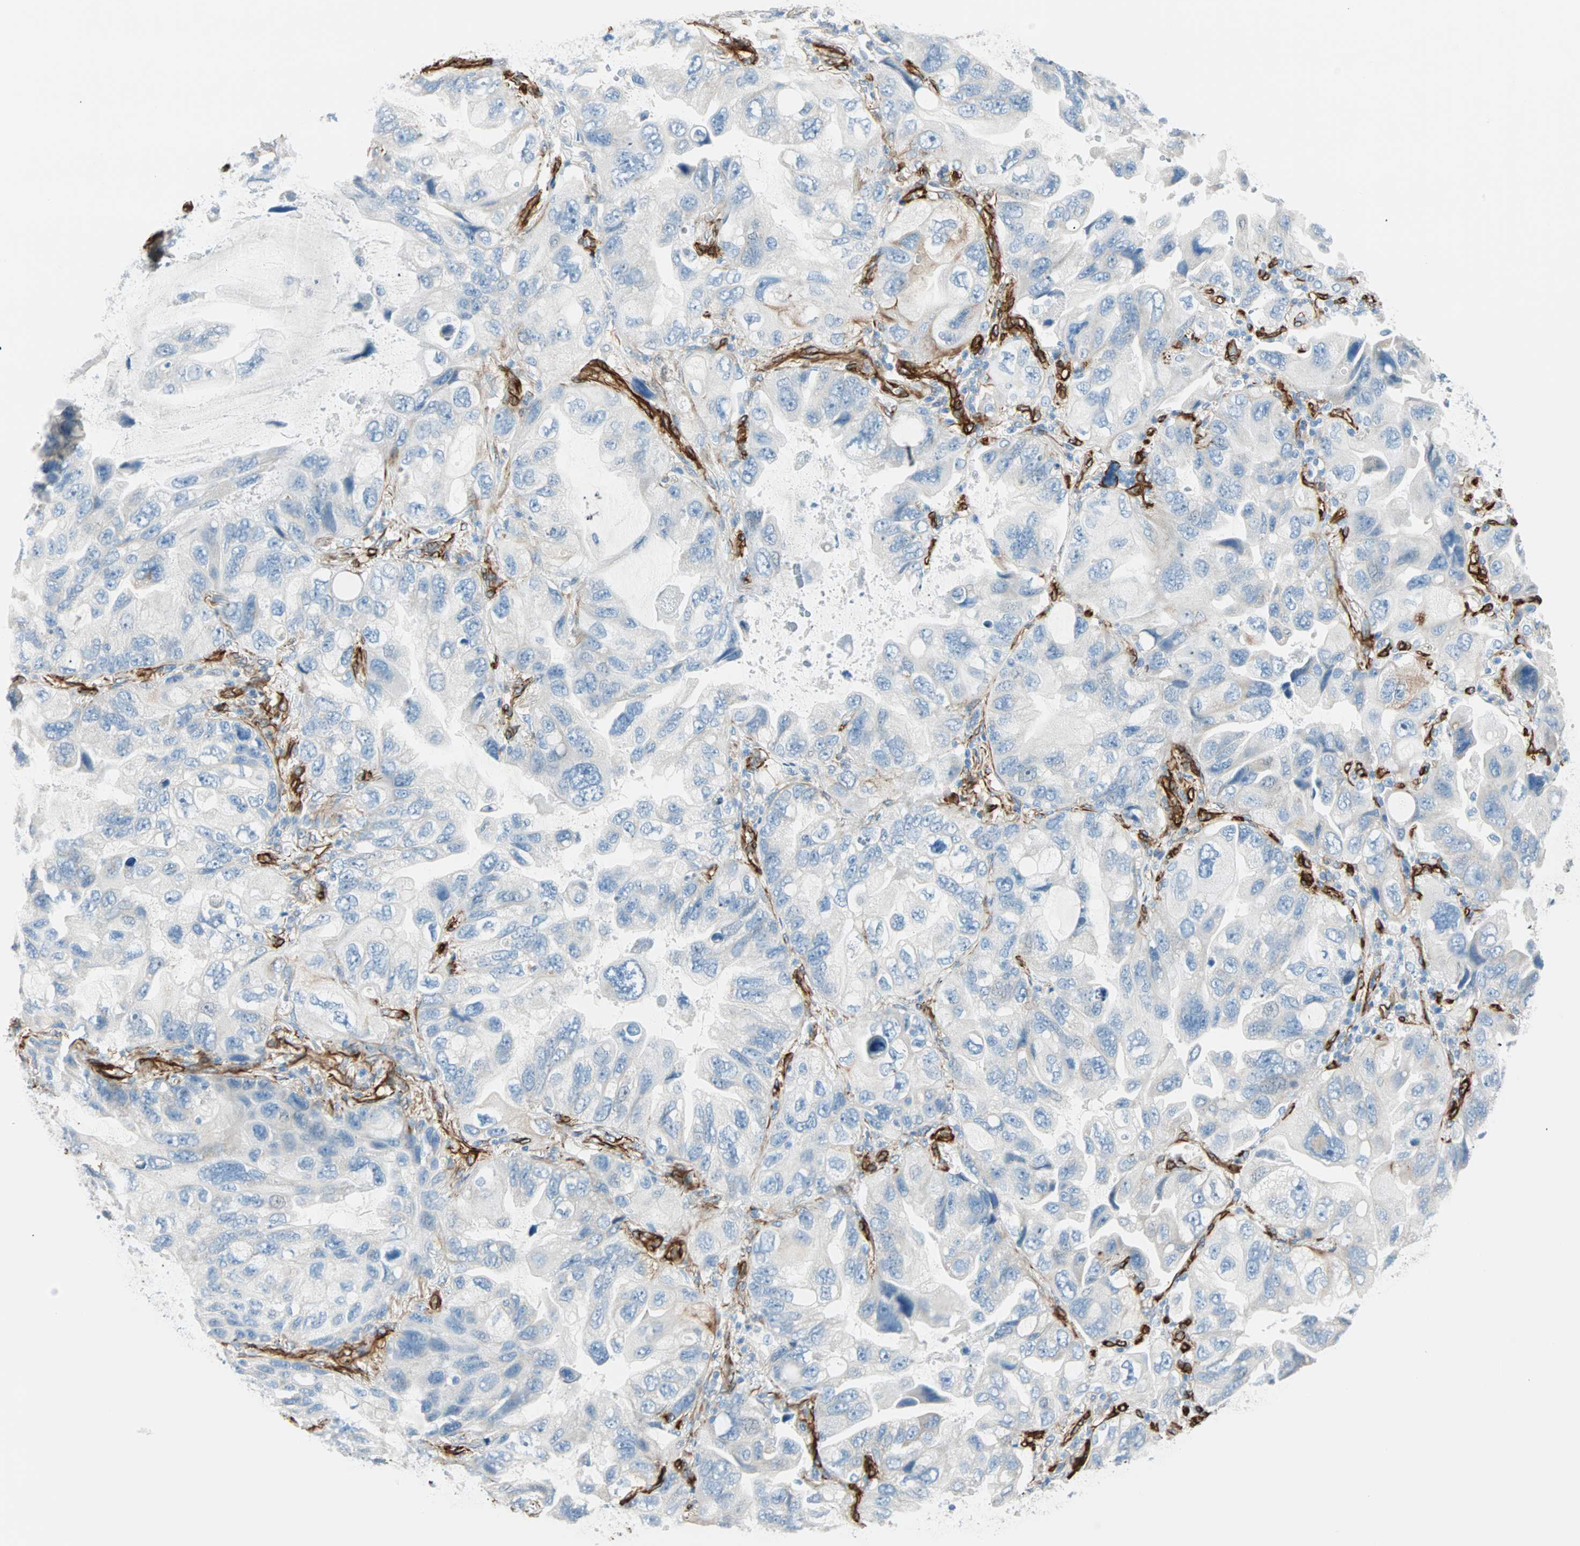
{"staining": {"intensity": "negative", "quantity": "none", "location": "none"}, "tissue": "lung cancer", "cell_type": "Tumor cells", "image_type": "cancer", "snomed": [{"axis": "morphology", "description": "Squamous cell carcinoma, NOS"}, {"axis": "topography", "description": "Lung"}], "caption": "Lung cancer (squamous cell carcinoma) was stained to show a protein in brown. There is no significant staining in tumor cells.", "gene": "NES", "patient": {"sex": "female", "age": 73}}